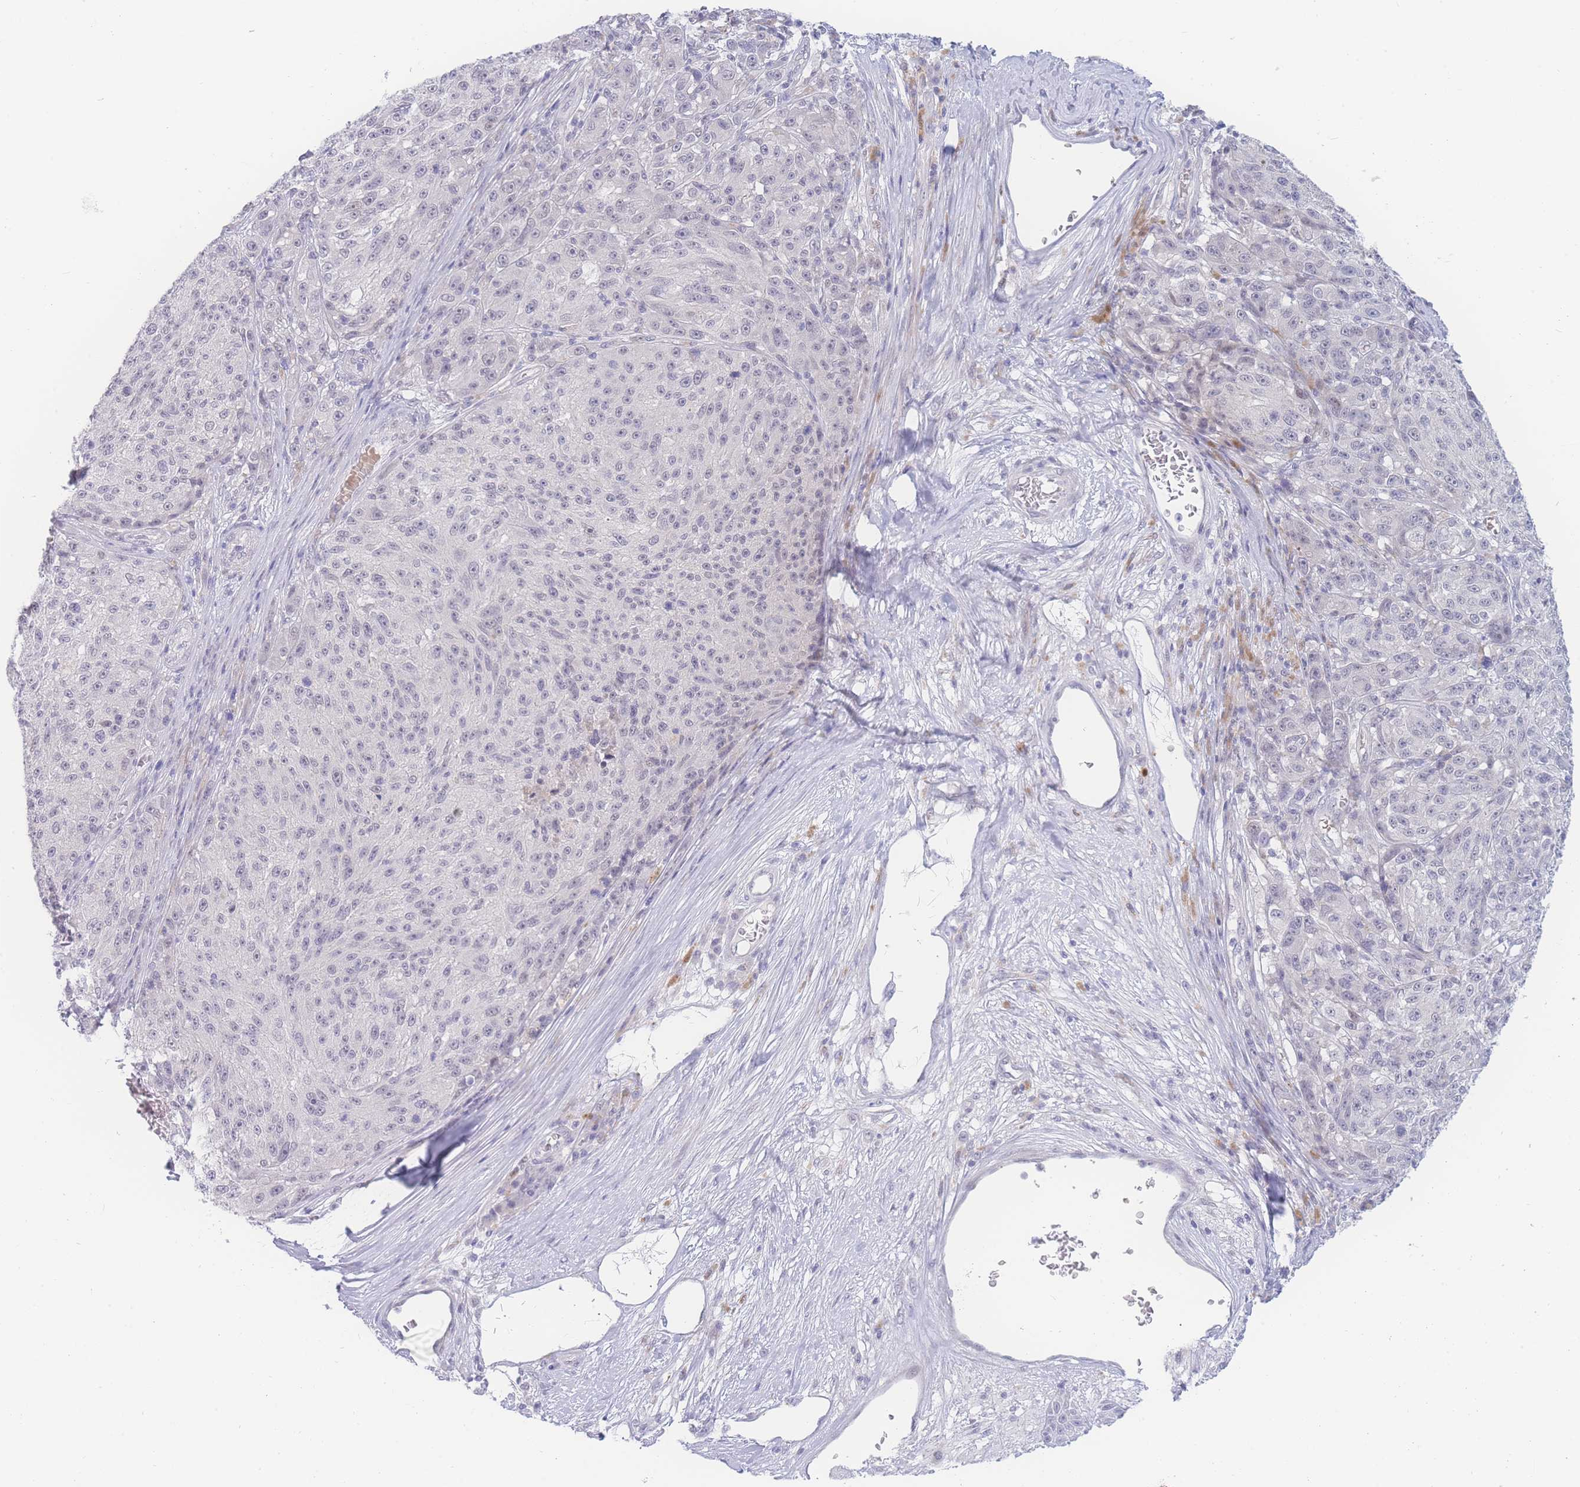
{"staining": {"intensity": "negative", "quantity": "none", "location": "none"}, "tissue": "melanoma", "cell_type": "Tumor cells", "image_type": "cancer", "snomed": [{"axis": "morphology", "description": "Malignant melanoma, NOS"}, {"axis": "topography", "description": "Skin"}], "caption": "Tumor cells are negative for protein expression in human melanoma.", "gene": "PRSS22", "patient": {"sex": "male", "age": 53}}